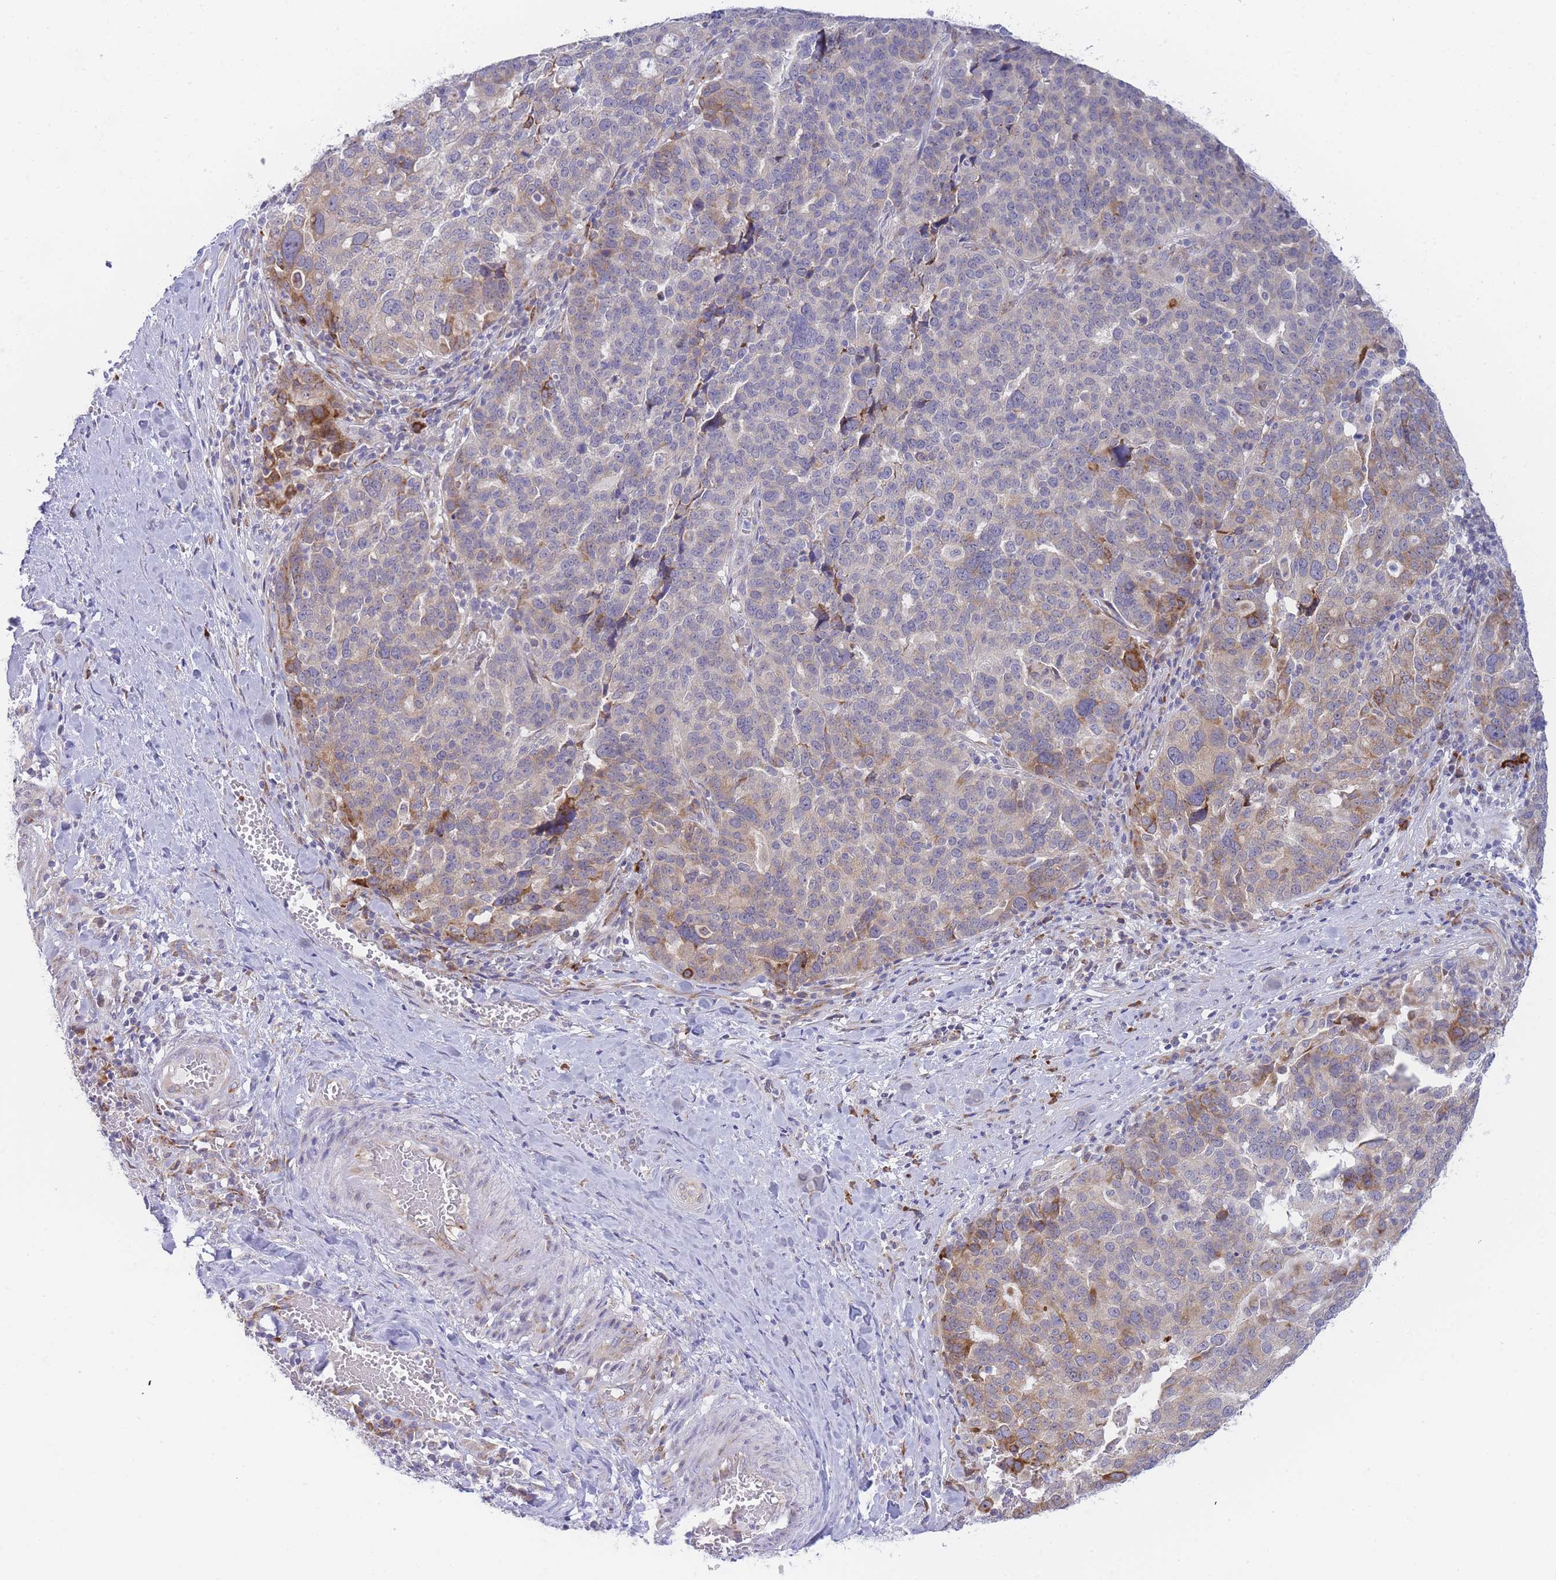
{"staining": {"intensity": "moderate", "quantity": "<25%", "location": "cytoplasmic/membranous"}, "tissue": "ovarian cancer", "cell_type": "Tumor cells", "image_type": "cancer", "snomed": [{"axis": "morphology", "description": "Cystadenocarcinoma, serous, NOS"}, {"axis": "topography", "description": "Ovary"}], "caption": "A photomicrograph of human ovarian cancer stained for a protein reveals moderate cytoplasmic/membranous brown staining in tumor cells.", "gene": "ZNF510", "patient": {"sex": "female", "age": 59}}